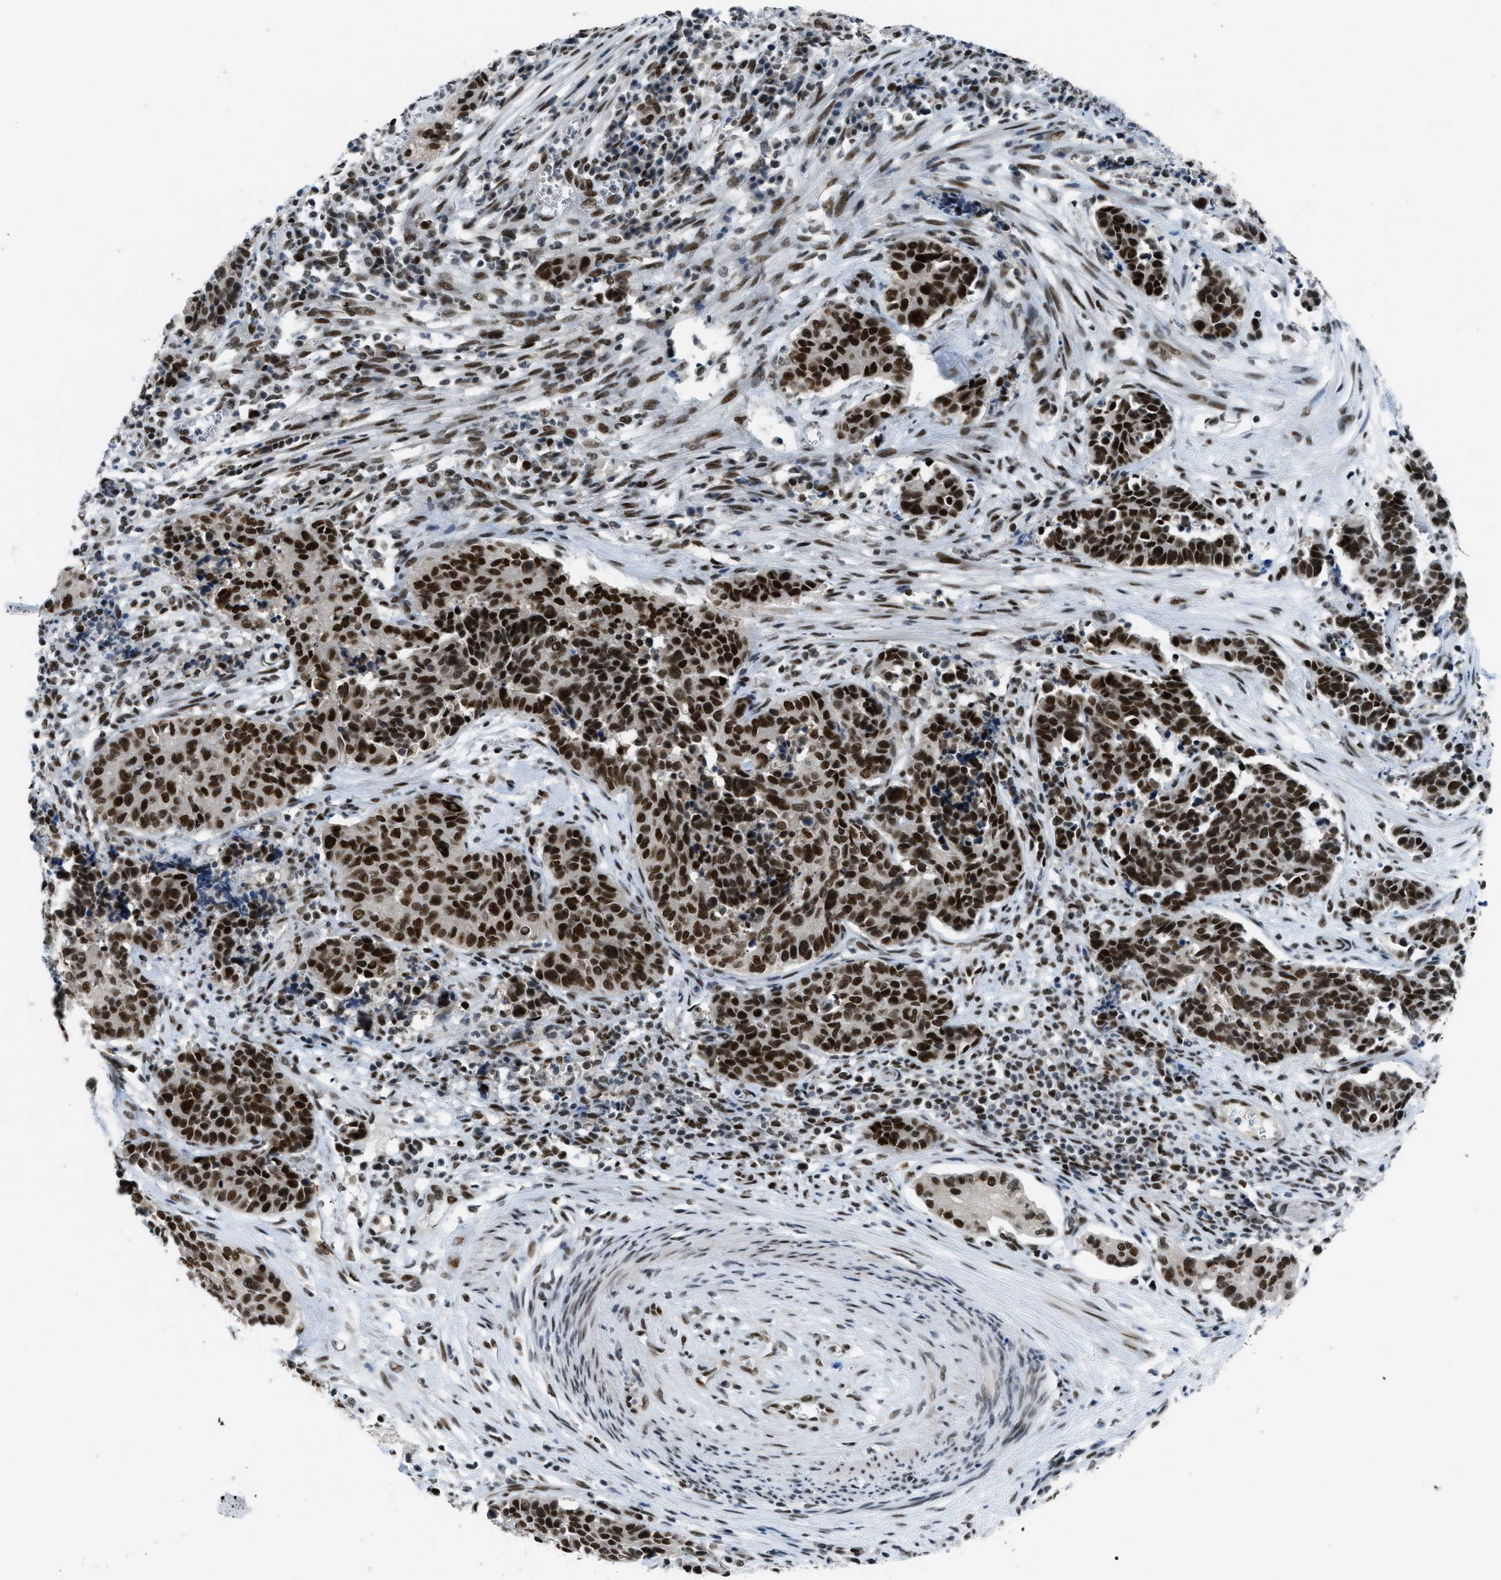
{"staining": {"intensity": "strong", "quantity": ">75%", "location": "nuclear"}, "tissue": "cervical cancer", "cell_type": "Tumor cells", "image_type": "cancer", "snomed": [{"axis": "morphology", "description": "Squamous cell carcinoma, NOS"}, {"axis": "topography", "description": "Cervix"}], "caption": "IHC of human cervical cancer shows high levels of strong nuclear positivity in approximately >75% of tumor cells.", "gene": "GATAD2B", "patient": {"sex": "female", "age": 35}}